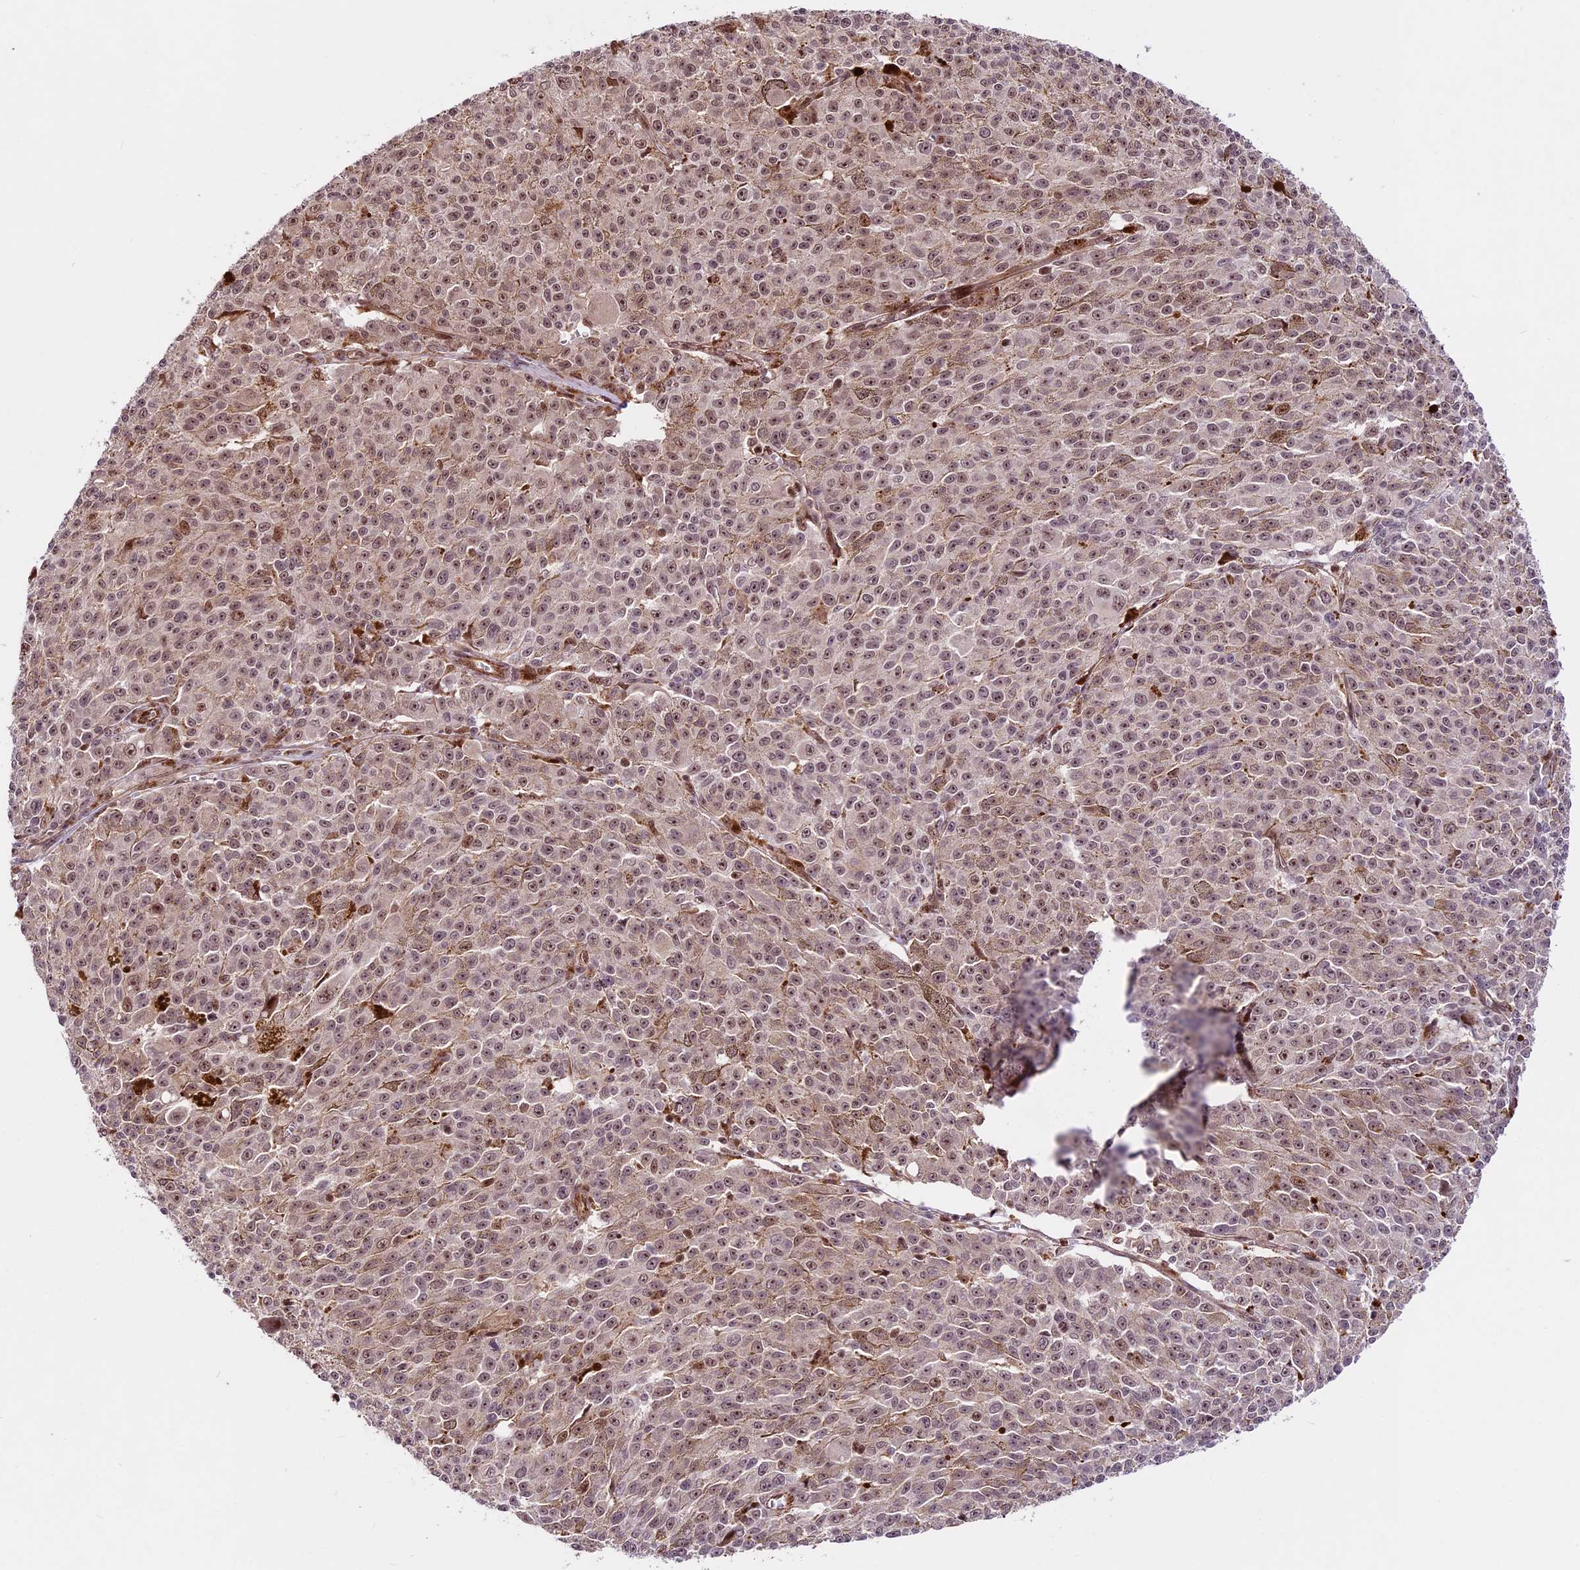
{"staining": {"intensity": "strong", "quantity": ">75%", "location": "nuclear"}, "tissue": "melanoma", "cell_type": "Tumor cells", "image_type": "cancer", "snomed": [{"axis": "morphology", "description": "Malignant melanoma, NOS"}, {"axis": "topography", "description": "Skin"}], "caption": "Brown immunohistochemical staining in human malignant melanoma shows strong nuclear positivity in approximately >75% of tumor cells. (DAB (3,3'-diaminobenzidine) = brown stain, brightfield microscopy at high magnification).", "gene": "DHX38", "patient": {"sex": "female", "age": 52}}